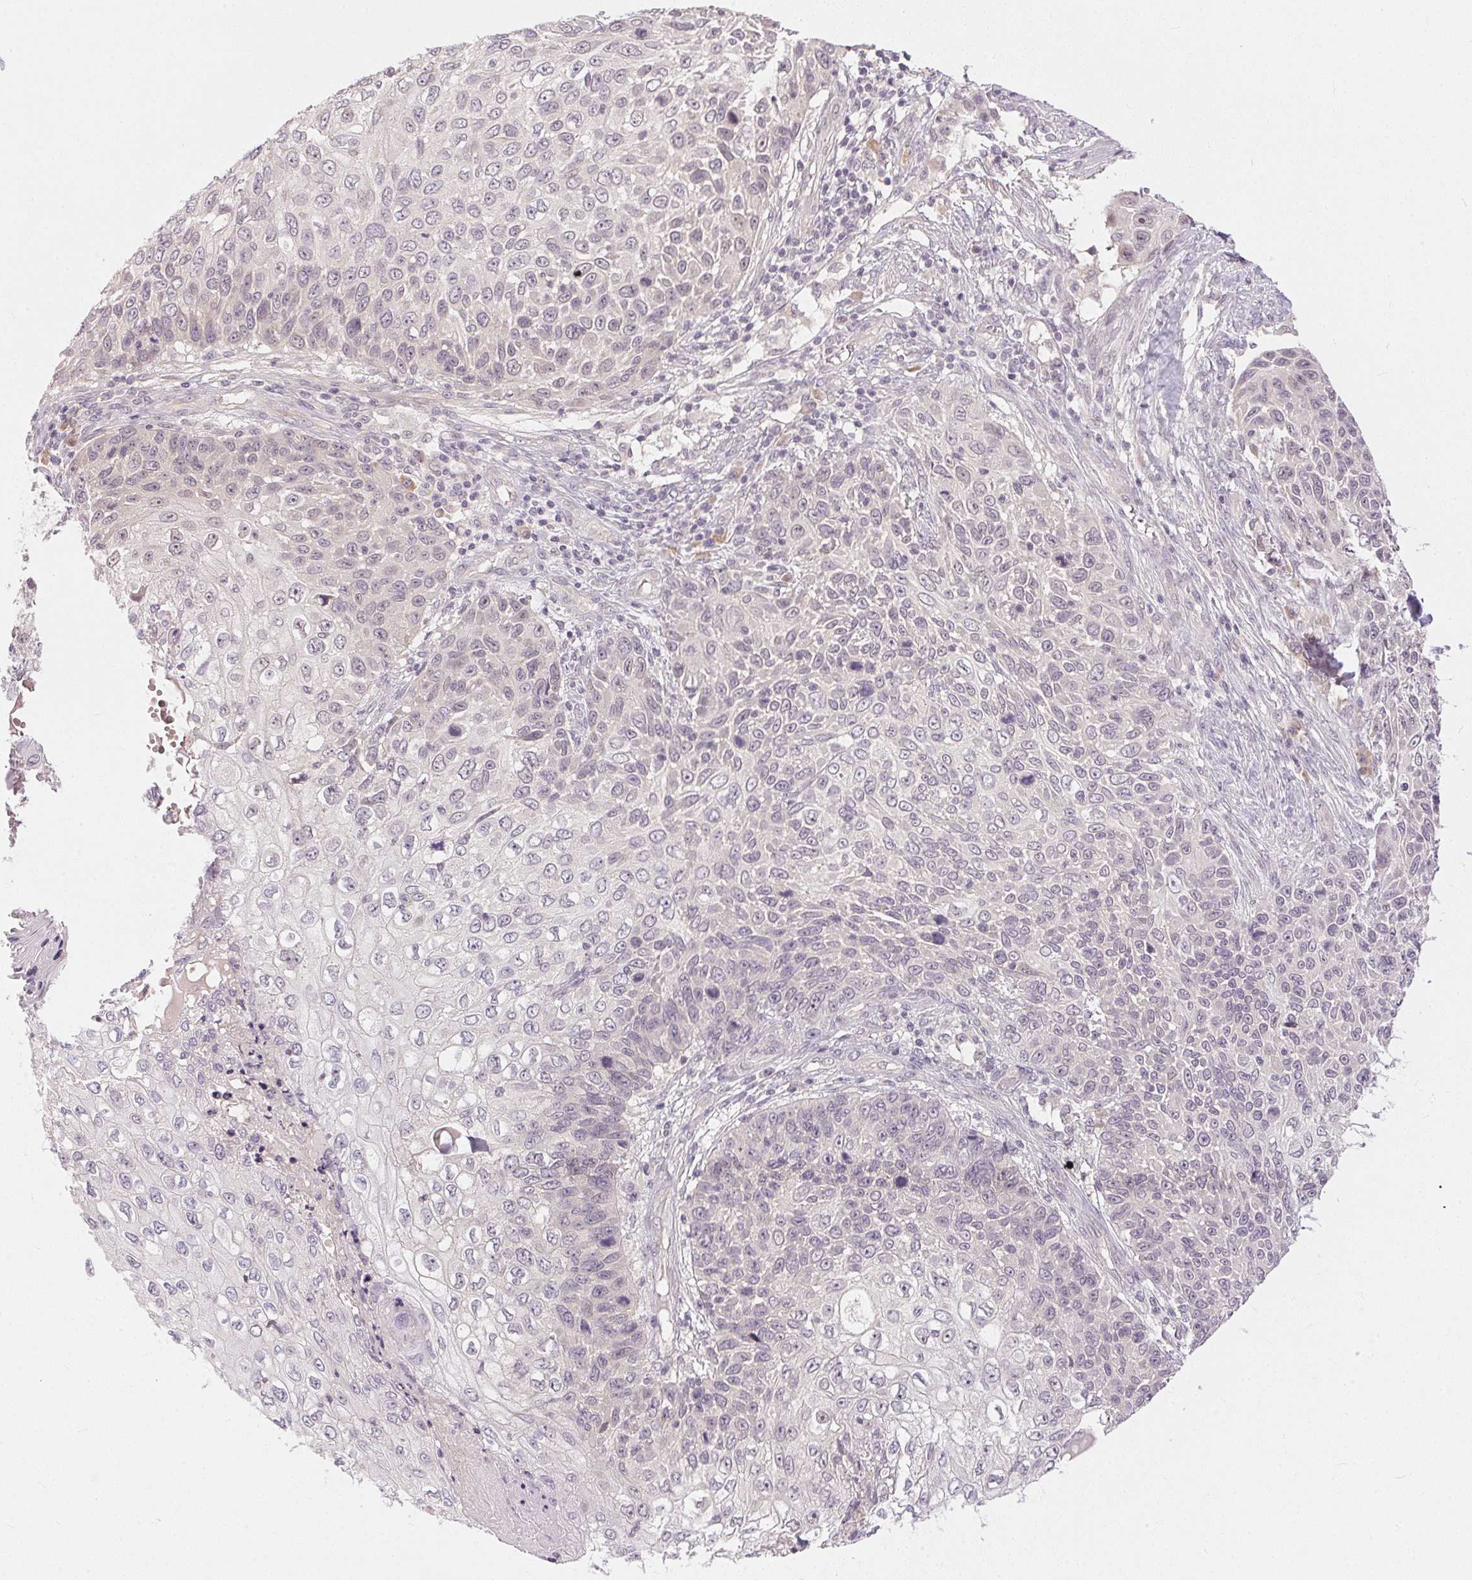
{"staining": {"intensity": "negative", "quantity": "none", "location": "none"}, "tissue": "skin cancer", "cell_type": "Tumor cells", "image_type": "cancer", "snomed": [{"axis": "morphology", "description": "Squamous cell carcinoma, NOS"}, {"axis": "topography", "description": "Skin"}], "caption": "Tumor cells show no significant positivity in skin squamous cell carcinoma. (Stains: DAB (3,3'-diaminobenzidine) immunohistochemistry (IHC) with hematoxylin counter stain, Microscopy: brightfield microscopy at high magnification).", "gene": "TTC23L", "patient": {"sex": "male", "age": 92}}